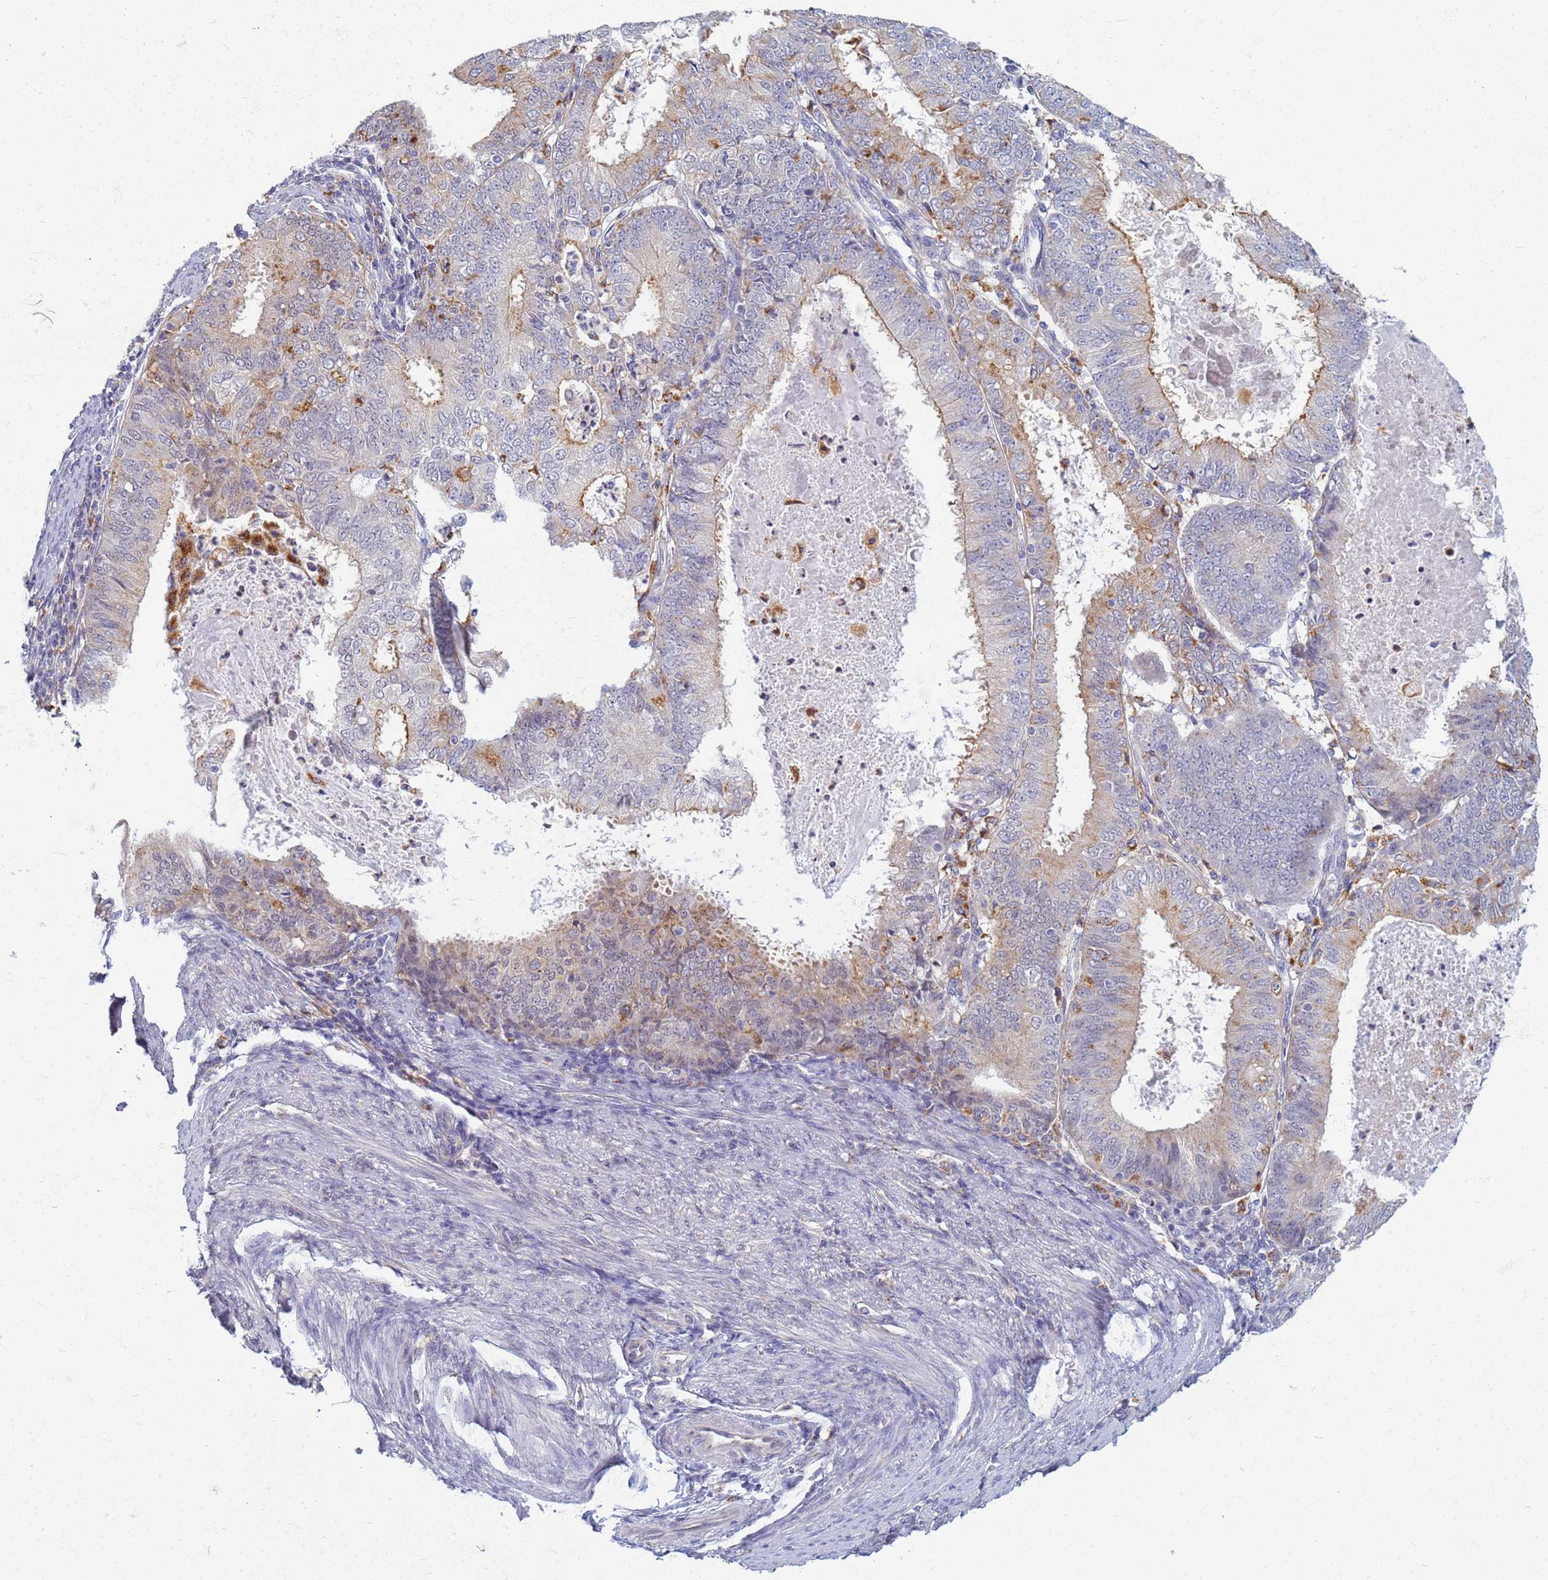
{"staining": {"intensity": "moderate", "quantity": "<25%", "location": "cytoplasmic/membranous"}, "tissue": "endometrial cancer", "cell_type": "Tumor cells", "image_type": "cancer", "snomed": [{"axis": "morphology", "description": "Adenocarcinoma, NOS"}, {"axis": "topography", "description": "Endometrium"}], "caption": "A micrograph of human endometrial adenocarcinoma stained for a protein reveals moderate cytoplasmic/membranous brown staining in tumor cells. (Stains: DAB in brown, nuclei in blue, Microscopy: brightfield microscopy at high magnification).", "gene": "ATP6V1E1", "patient": {"sex": "female", "age": 57}}